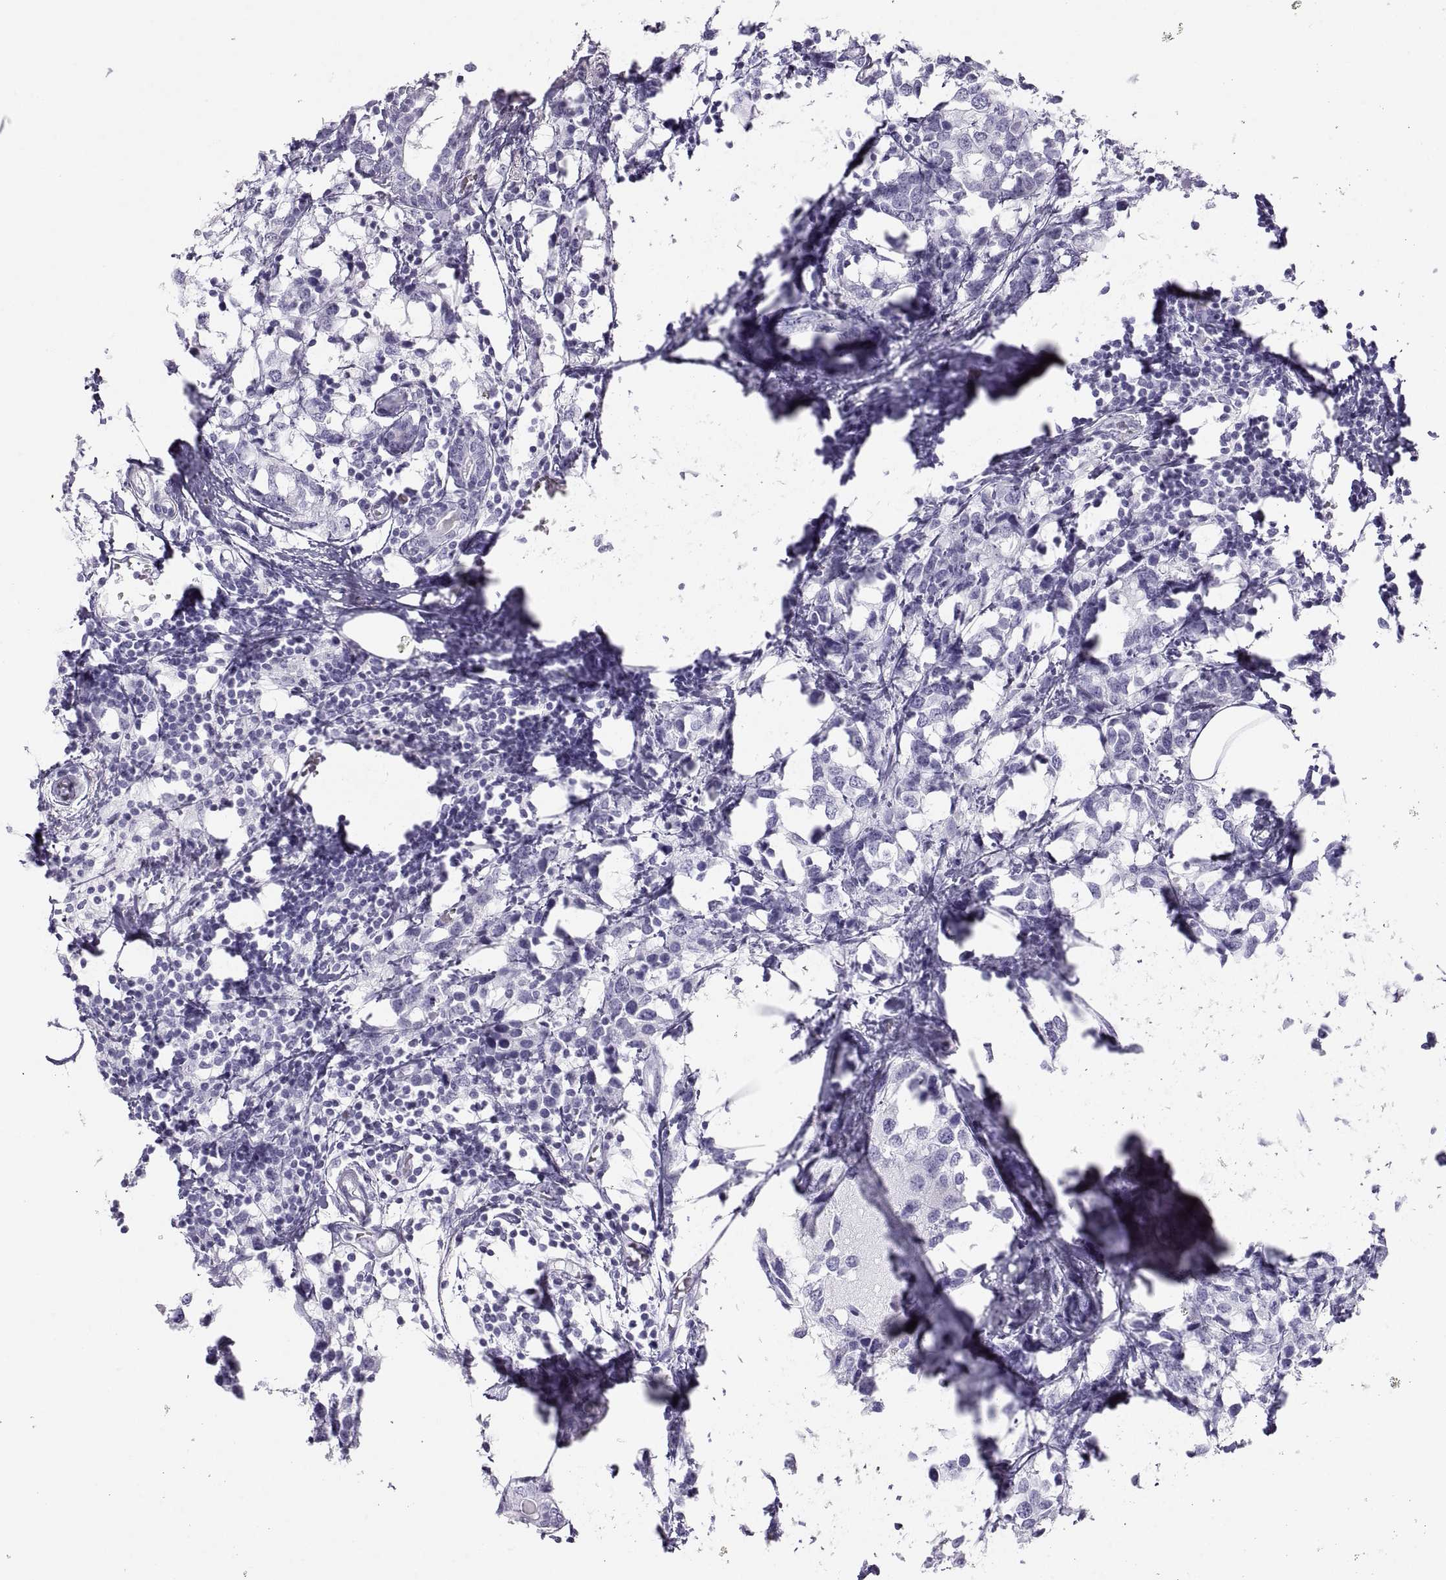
{"staining": {"intensity": "negative", "quantity": "none", "location": "none"}, "tissue": "breast cancer", "cell_type": "Tumor cells", "image_type": "cancer", "snomed": [{"axis": "morphology", "description": "Lobular carcinoma"}, {"axis": "topography", "description": "Breast"}], "caption": "DAB immunohistochemical staining of breast cancer reveals no significant staining in tumor cells.", "gene": "SEMG1", "patient": {"sex": "female", "age": 59}}